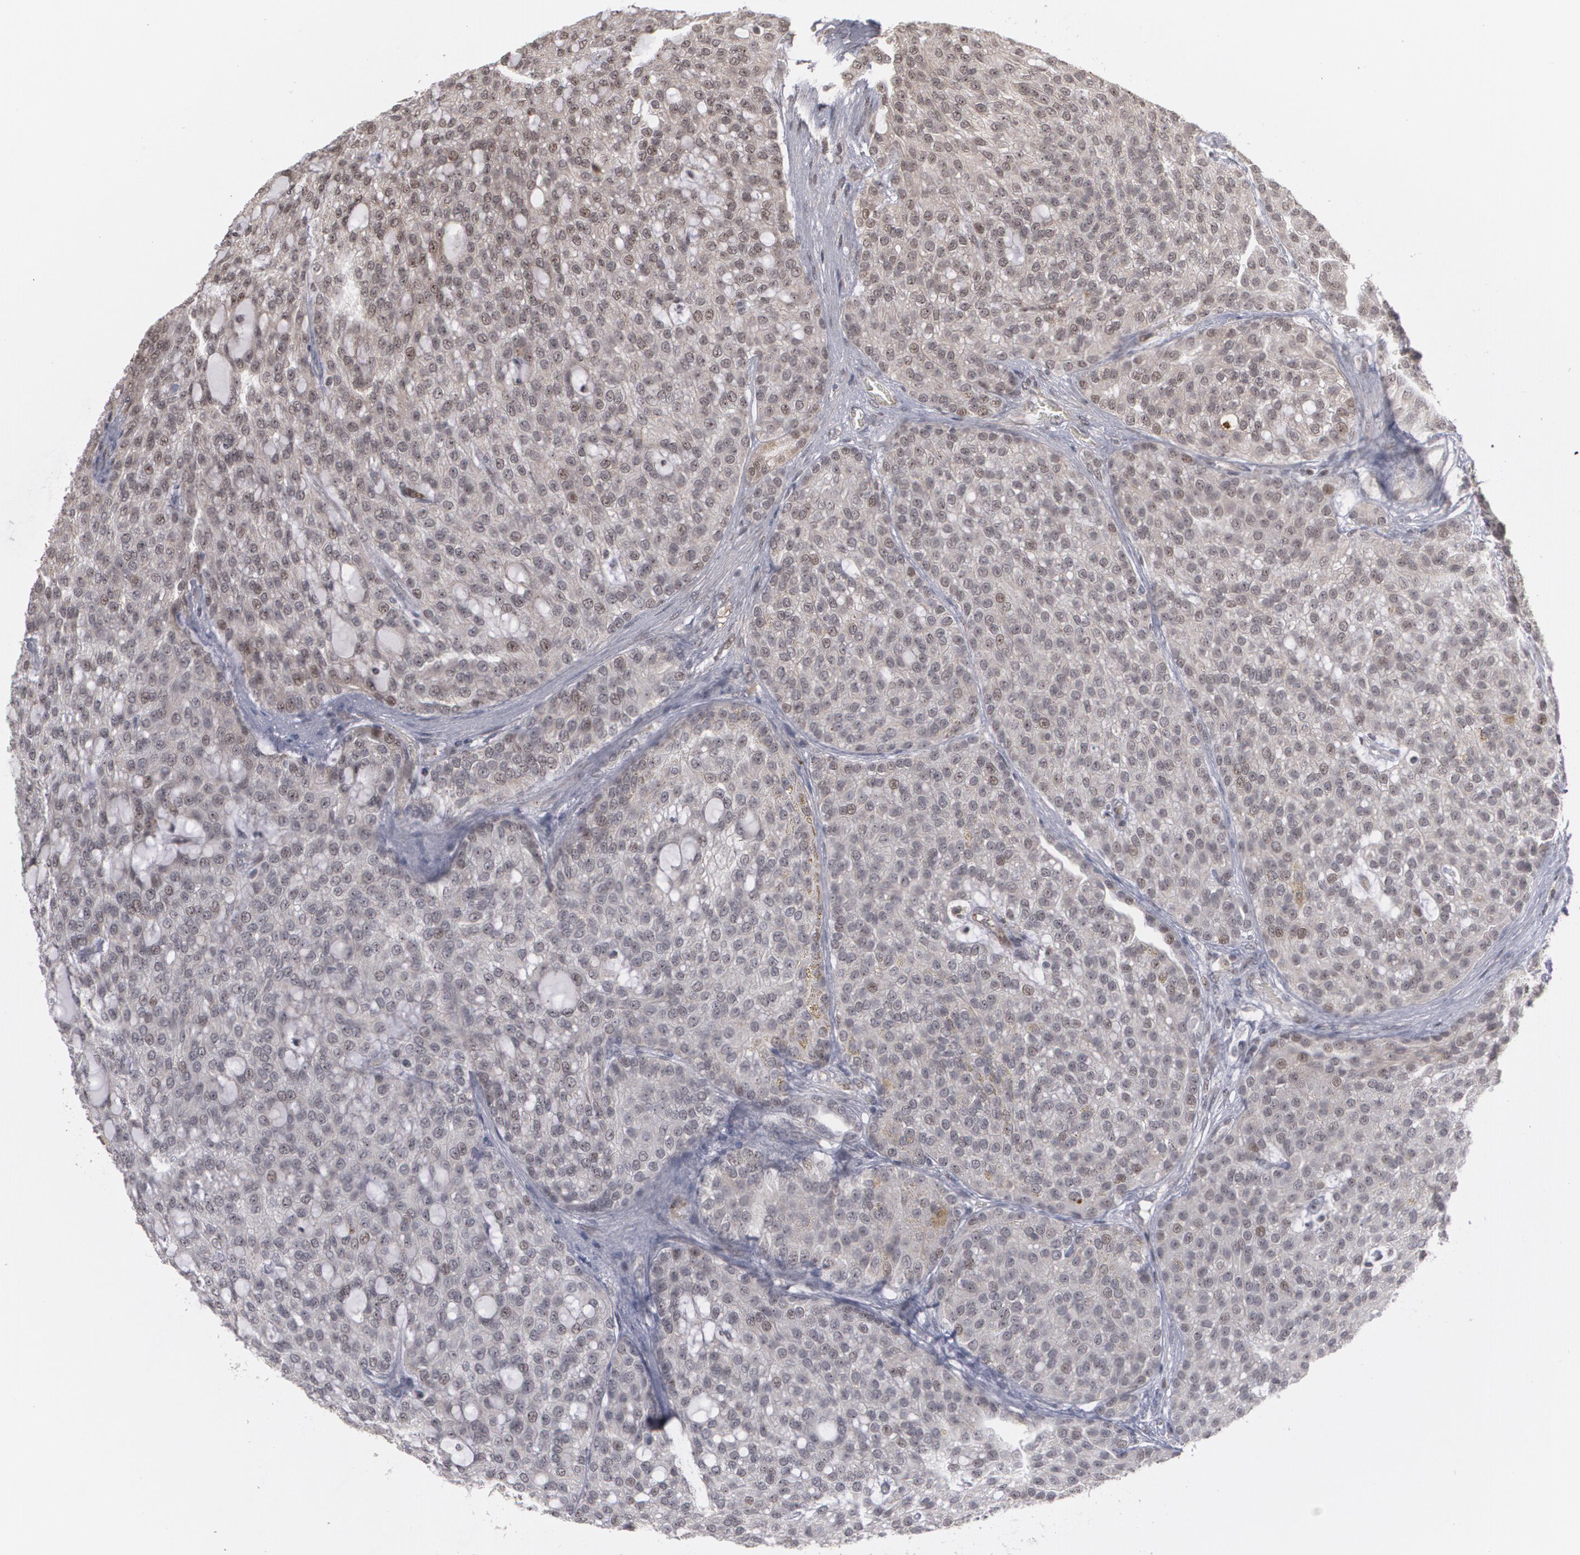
{"staining": {"intensity": "weak", "quantity": "25%-75%", "location": "cytoplasmic/membranous,nuclear"}, "tissue": "renal cancer", "cell_type": "Tumor cells", "image_type": "cancer", "snomed": [{"axis": "morphology", "description": "Adenocarcinoma, NOS"}, {"axis": "topography", "description": "Kidney"}], "caption": "Human renal cancer (adenocarcinoma) stained for a protein (brown) reveals weak cytoplasmic/membranous and nuclear positive positivity in approximately 25%-75% of tumor cells.", "gene": "ZNF75A", "patient": {"sex": "male", "age": 63}}